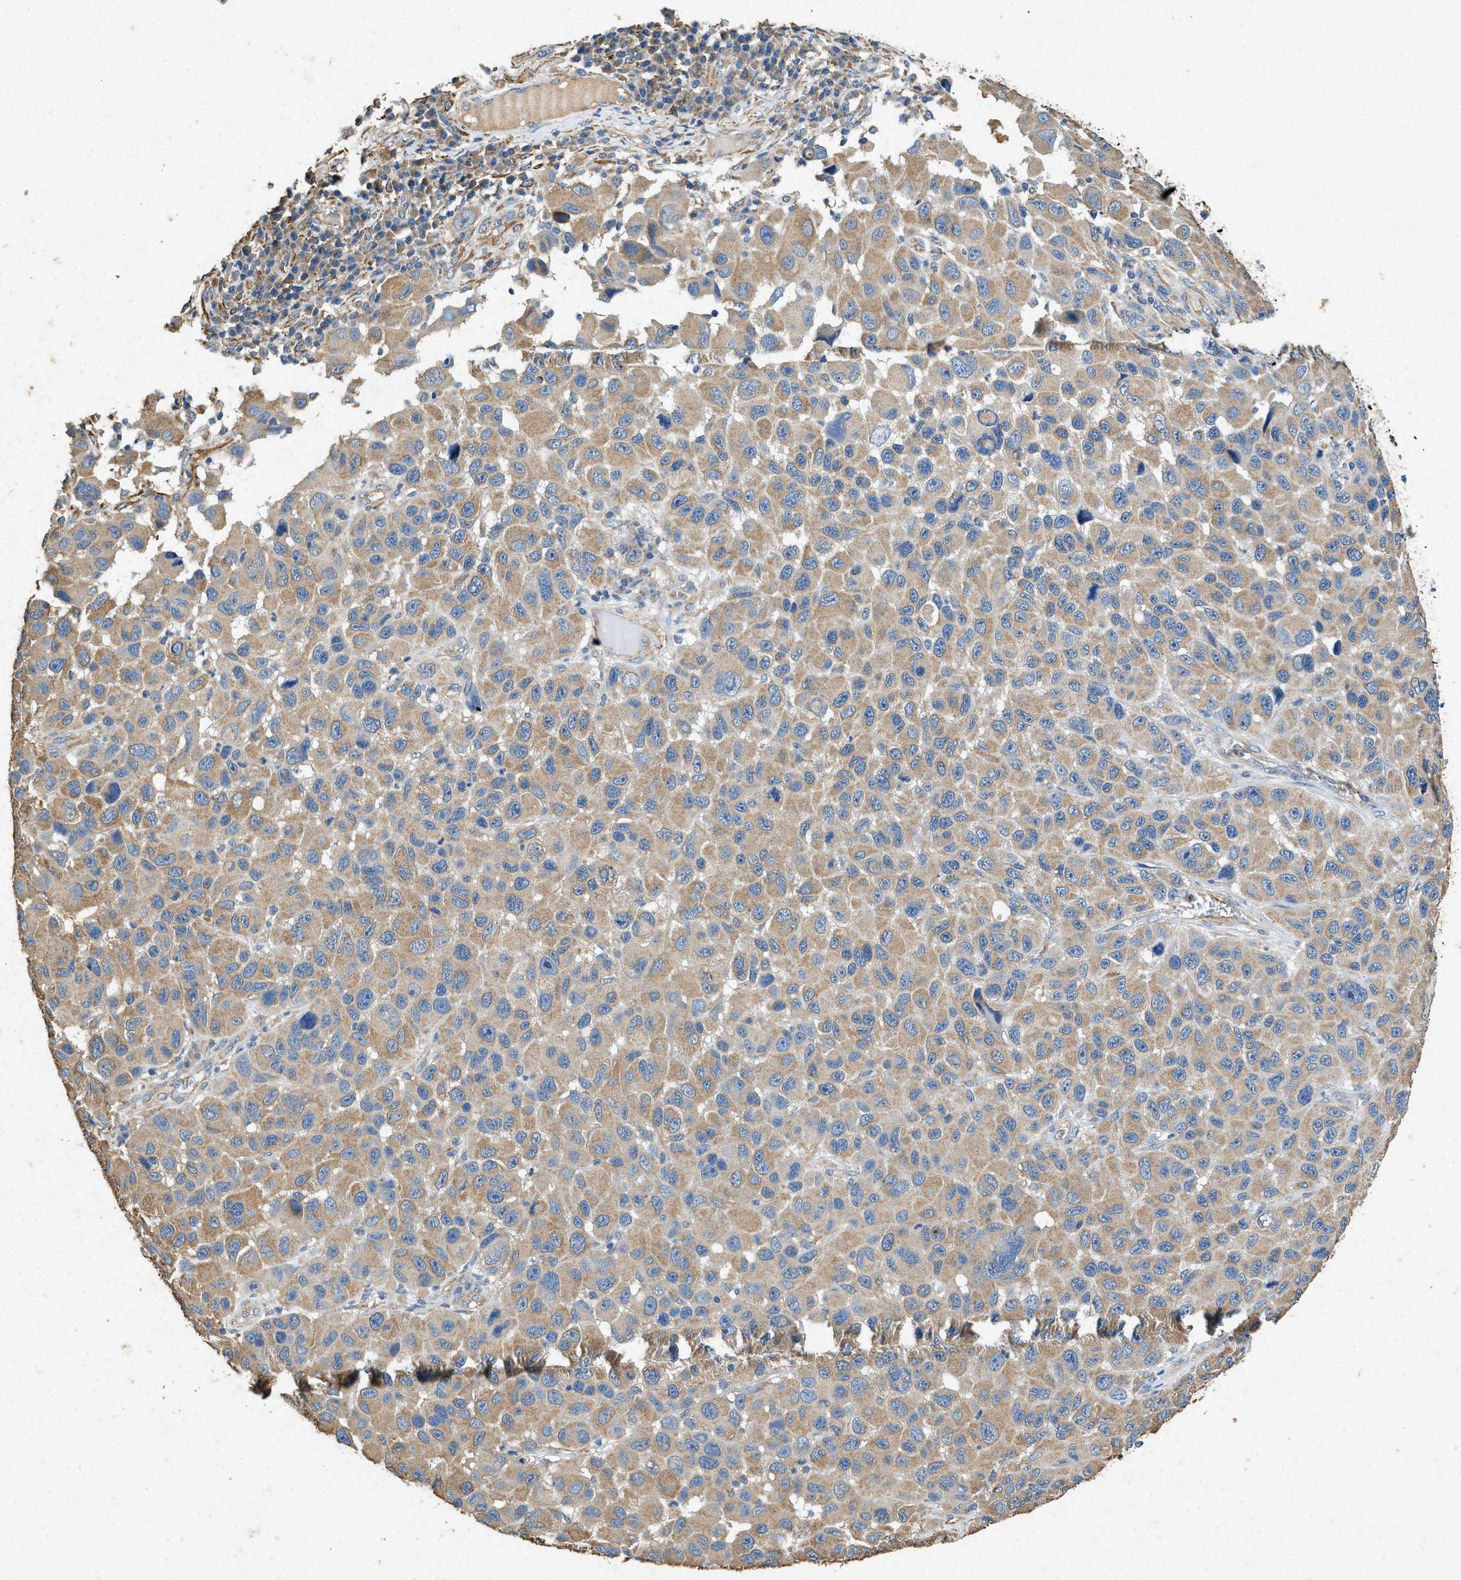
{"staining": {"intensity": "moderate", "quantity": ">75%", "location": "cytoplasmic/membranous"}, "tissue": "melanoma", "cell_type": "Tumor cells", "image_type": "cancer", "snomed": [{"axis": "morphology", "description": "Malignant melanoma, NOS"}, {"axis": "topography", "description": "Skin"}], "caption": "Malignant melanoma stained with immunohistochemistry (IHC) demonstrates moderate cytoplasmic/membranous positivity in about >75% of tumor cells.", "gene": "CDK15", "patient": {"sex": "male", "age": 53}}